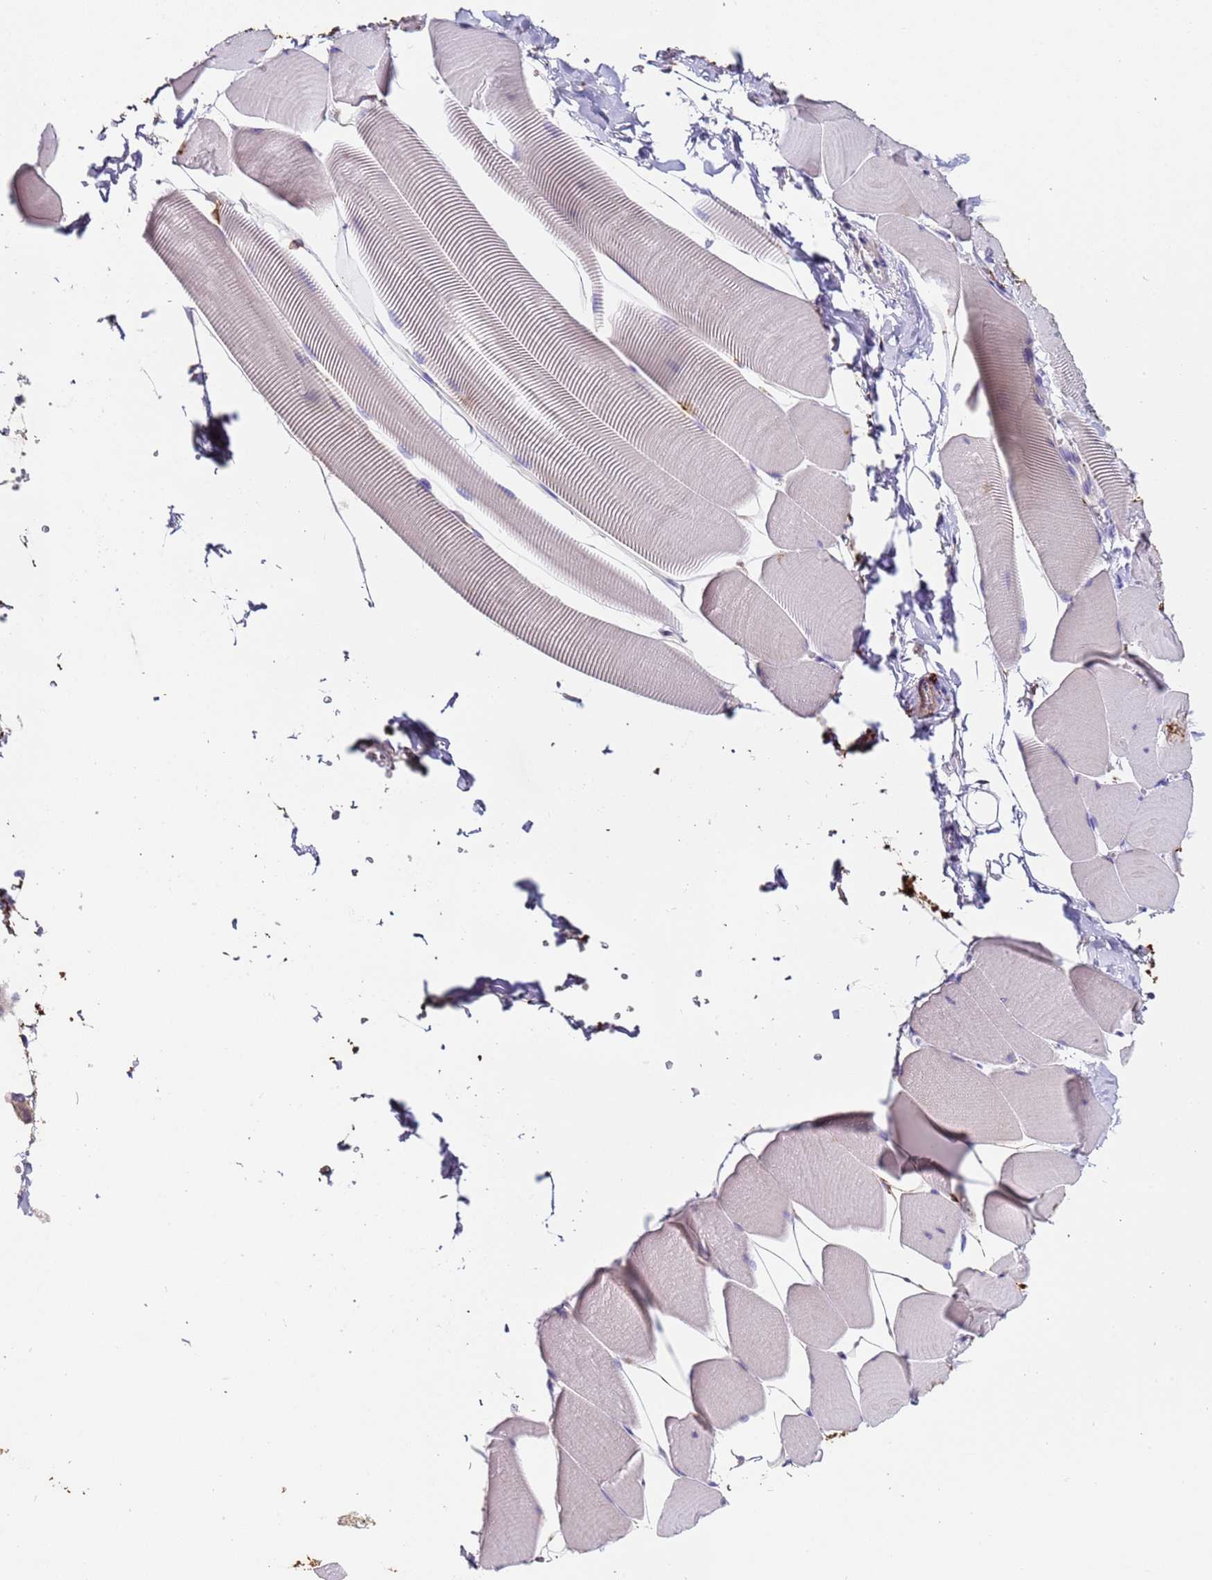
{"staining": {"intensity": "weak", "quantity": "<25%", "location": "cytoplasmic/membranous"}, "tissue": "skeletal muscle", "cell_type": "Myocytes", "image_type": "normal", "snomed": [{"axis": "morphology", "description": "Normal tissue, NOS"}, {"axis": "topography", "description": "Skeletal muscle"}], "caption": "DAB immunohistochemical staining of benign skeletal muscle exhibits no significant staining in myocytes.", "gene": "PAQR7", "patient": {"sex": "male", "age": 25}}